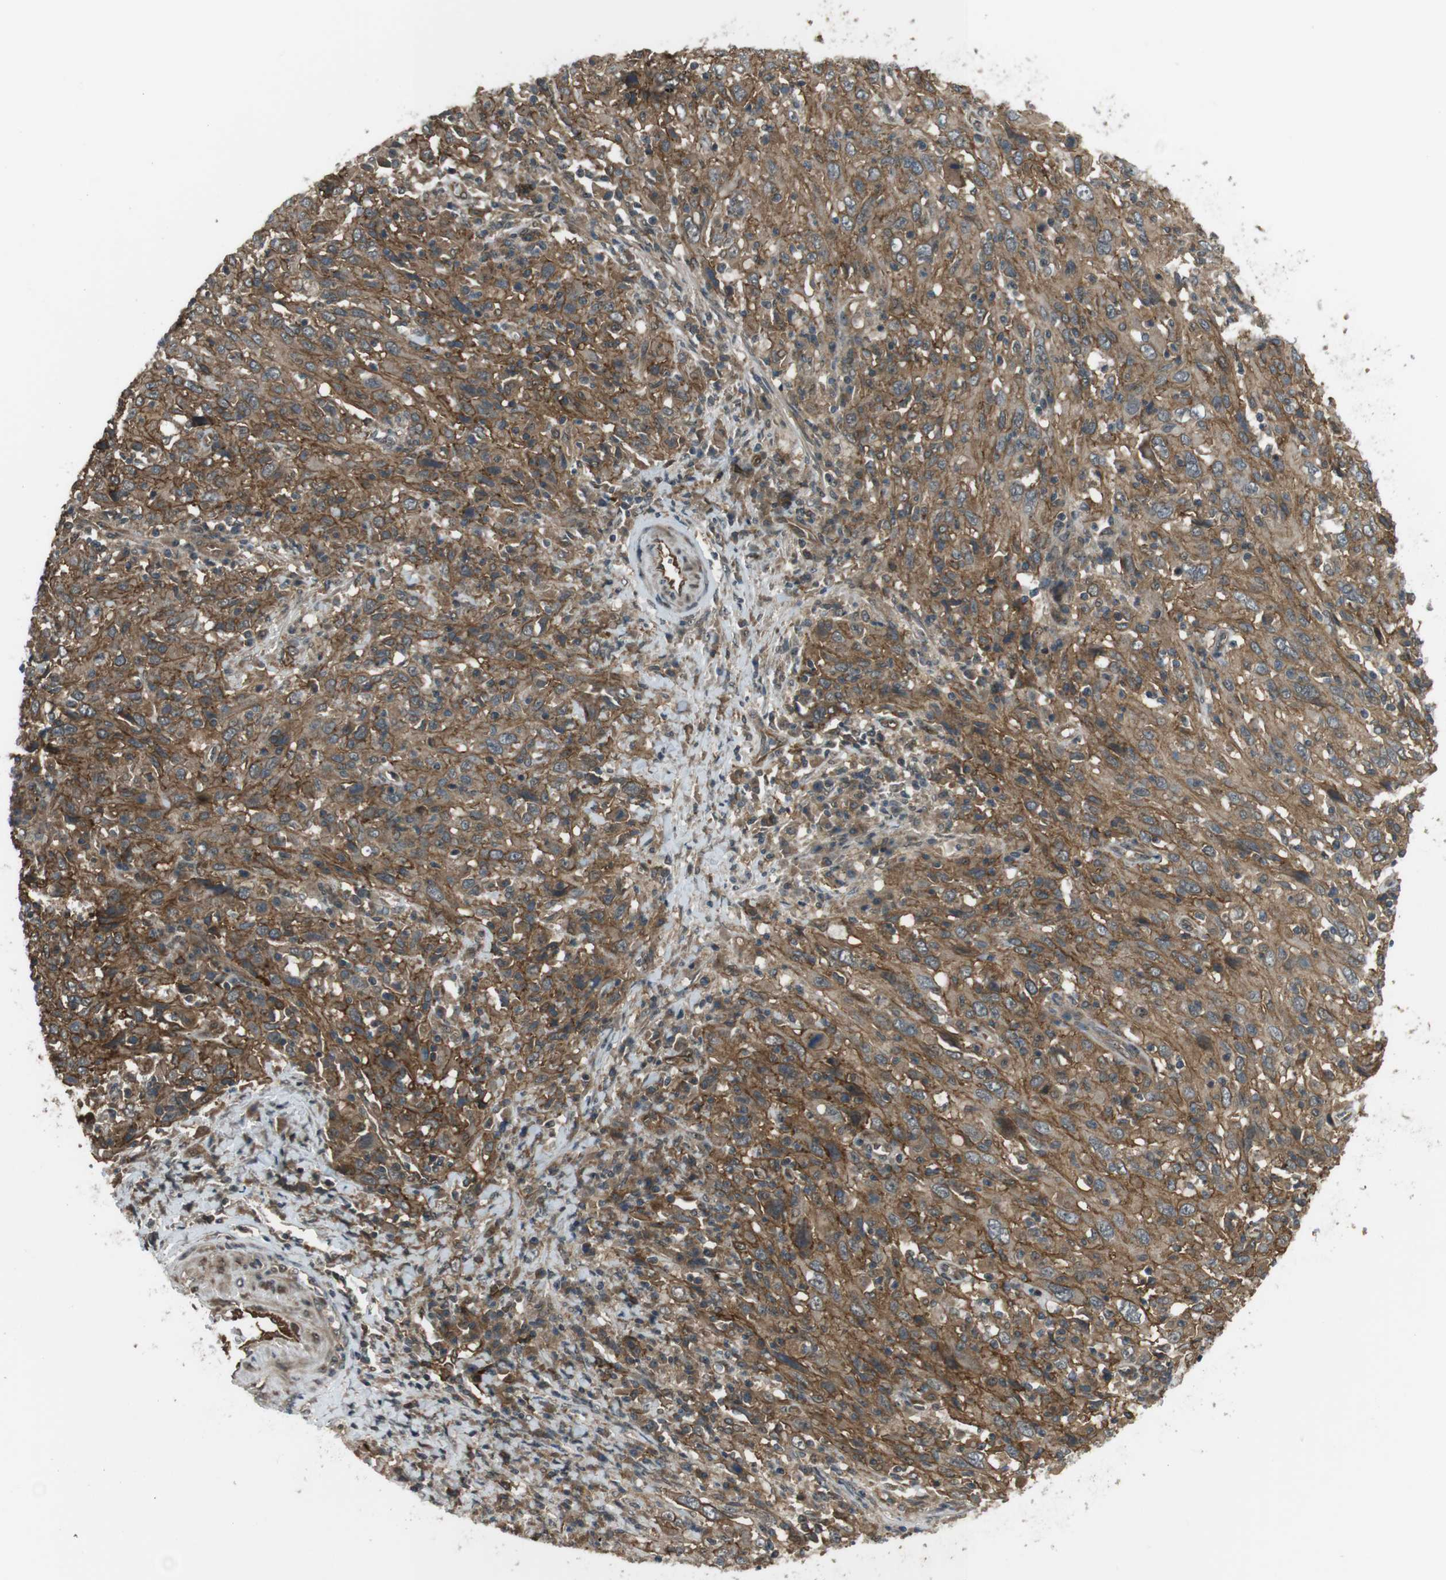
{"staining": {"intensity": "moderate", "quantity": ">75%", "location": "cytoplasmic/membranous"}, "tissue": "cervical cancer", "cell_type": "Tumor cells", "image_type": "cancer", "snomed": [{"axis": "morphology", "description": "Squamous cell carcinoma, NOS"}, {"axis": "topography", "description": "Cervix"}], "caption": "Cervical cancer (squamous cell carcinoma) stained for a protein (brown) exhibits moderate cytoplasmic/membranous positive positivity in about >75% of tumor cells.", "gene": "TIAM2", "patient": {"sex": "female", "age": 46}}